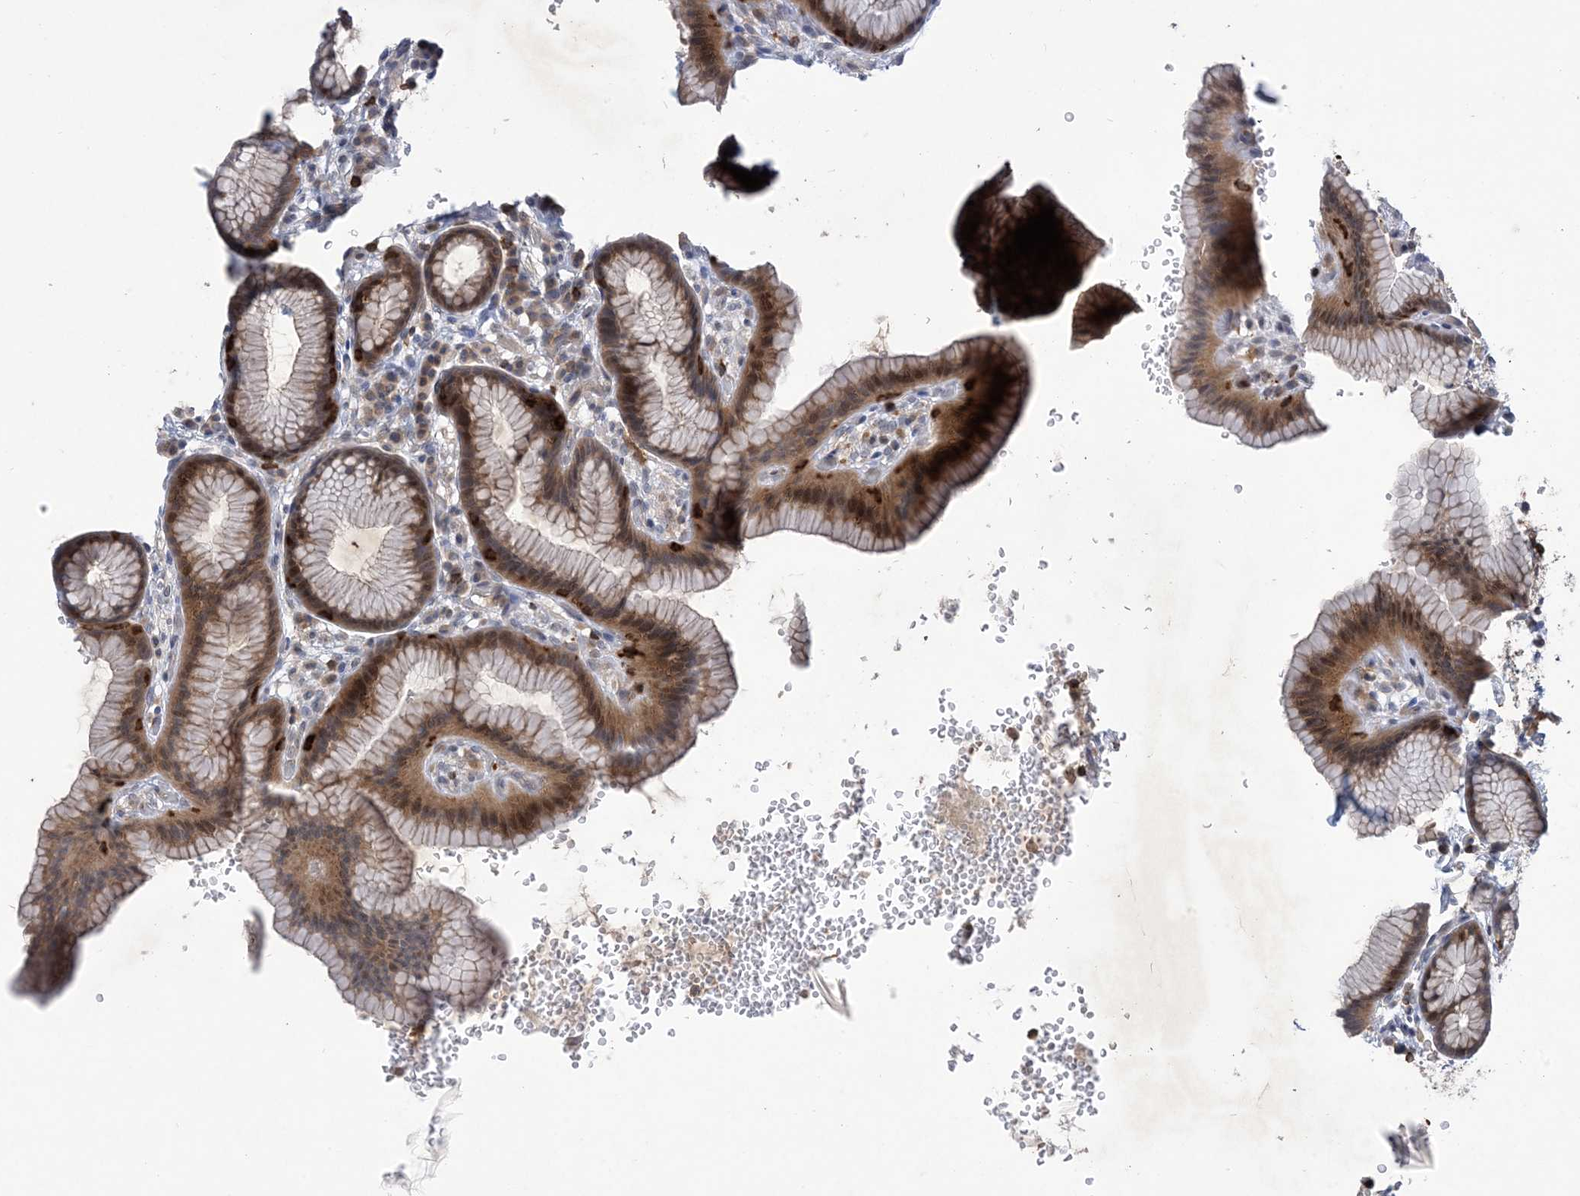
{"staining": {"intensity": "moderate", "quantity": "<25%", "location": "cytoplasmic/membranous,nuclear"}, "tissue": "stomach", "cell_type": "Glandular cells", "image_type": "normal", "snomed": [{"axis": "morphology", "description": "Normal tissue, NOS"}, {"axis": "topography", "description": "Stomach"}], "caption": "A micrograph of stomach stained for a protein exhibits moderate cytoplasmic/membranous,nuclear brown staining in glandular cells.", "gene": "AK9", "patient": {"sex": "male", "age": 42}}